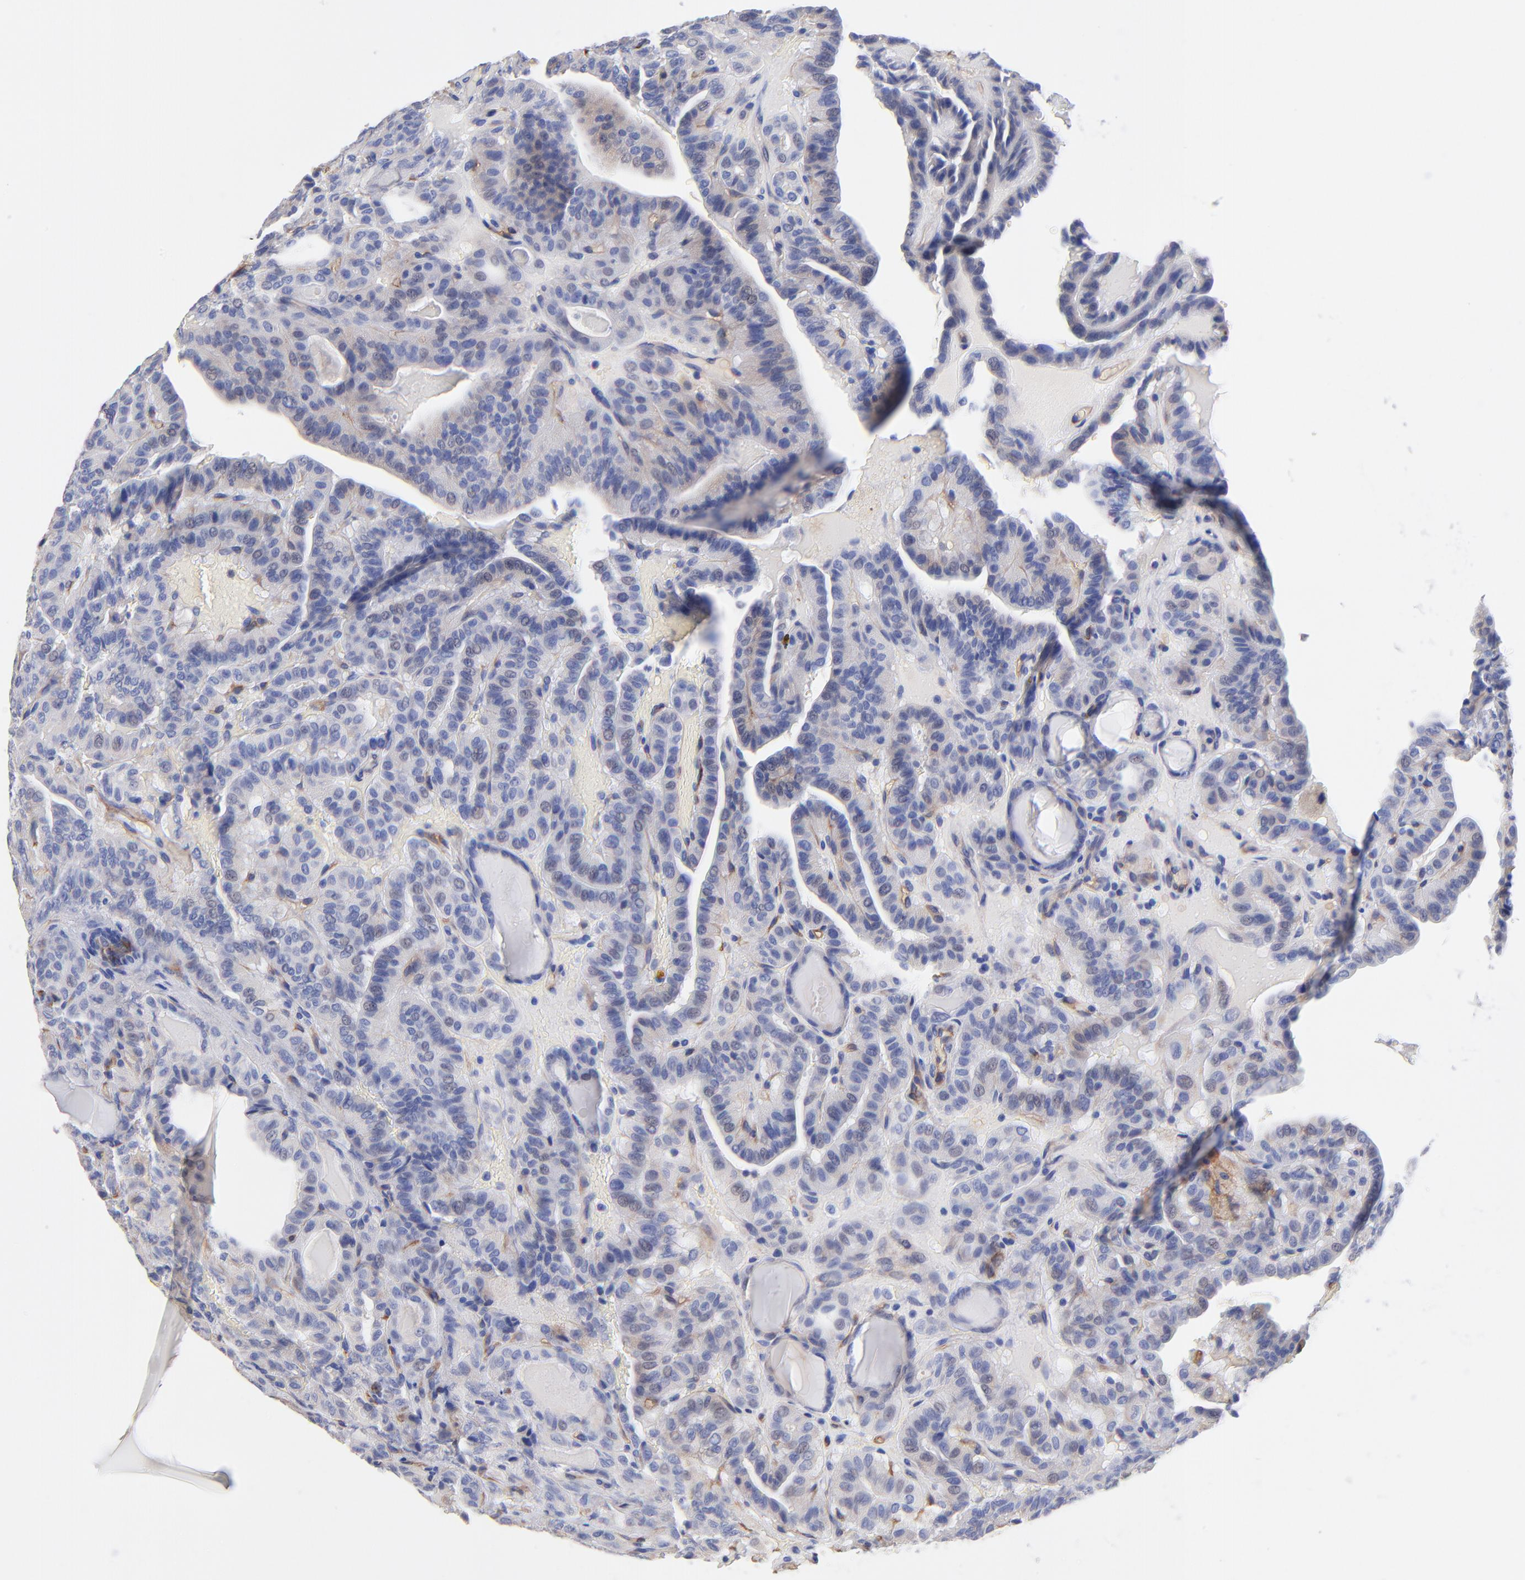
{"staining": {"intensity": "weak", "quantity": "25%-75%", "location": "cytoplasmic/membranous"}, "tissue": "thyroid cancer", "cell_type": "Tumor cells", "image_type": "cancer", "snomed": [{"axis": "morphology", "description": "Papillary adenocarcinoma, NOS"}, {"axis": "topography", "description": "Thyroid gland"}], "caption": "A brown stain shows weak cytoplasmic/membranous expression of a protein in human thyroid papillary adenocarcinoma tumor cells.", "gene": "SLC44A2", "patient": {"sex": "male", "age": 77}}